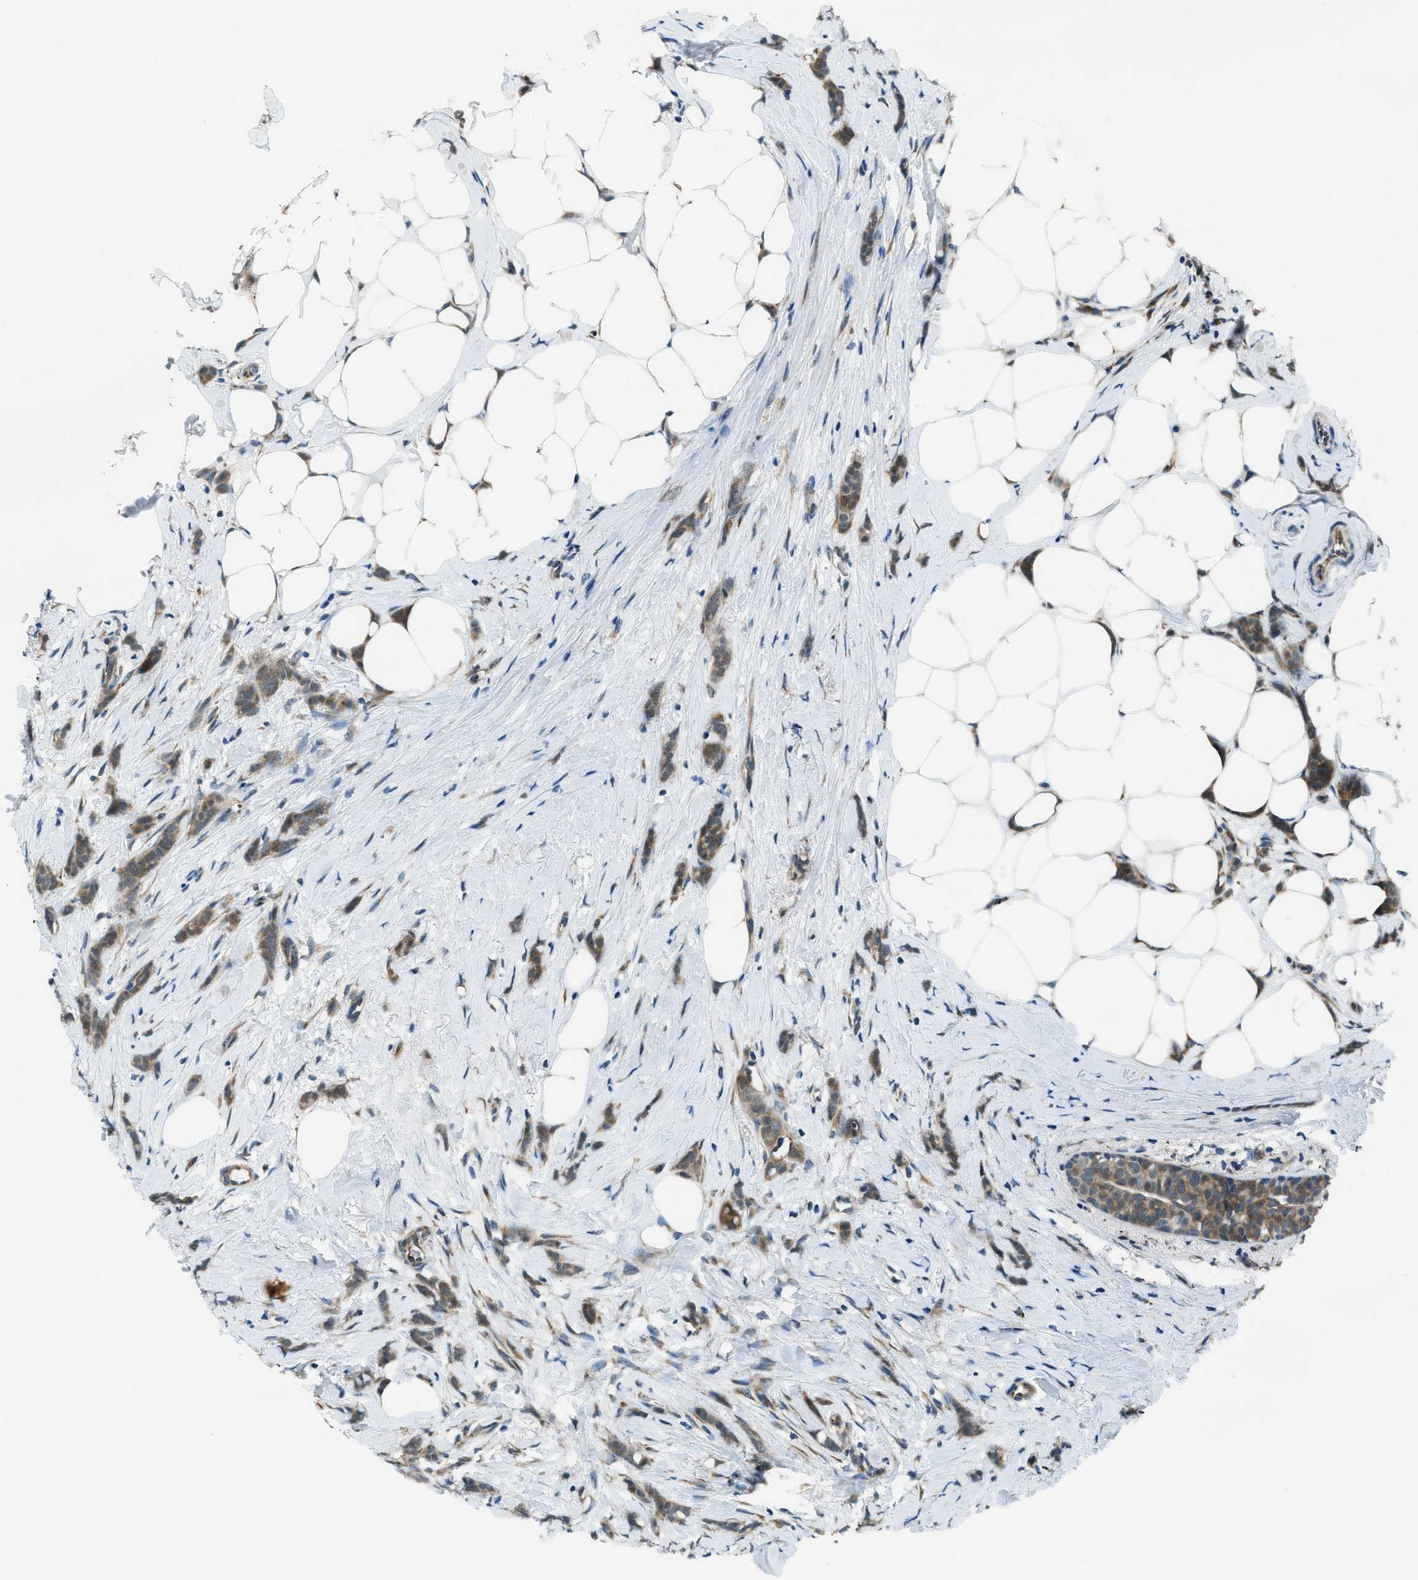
{"staining": {"intensity": "moderate", "quantity": ">75%", "location": "cytoplasmic/membranous"}, "tissue": "breast cancer", "cell_type": "Tumor cells", "image_type": "cancer", "snomed": [{"axis": "morphology", "description": "Lobular carcinoma, in situ"}, {"axis": "morphology", "description": "Lobular carcinoma"}, {"axis": "topography", "description": "Breast"}], "caption": "IHC image of human breast cancer (lobular carcinoma in situ) stained for a protein (brown), which shows medium levels of moderate cytoplasmic/membranous expression in about >75% of tumor cells.", "gene": "GINM1", "patient": {"sex": "female", "age": 41}}